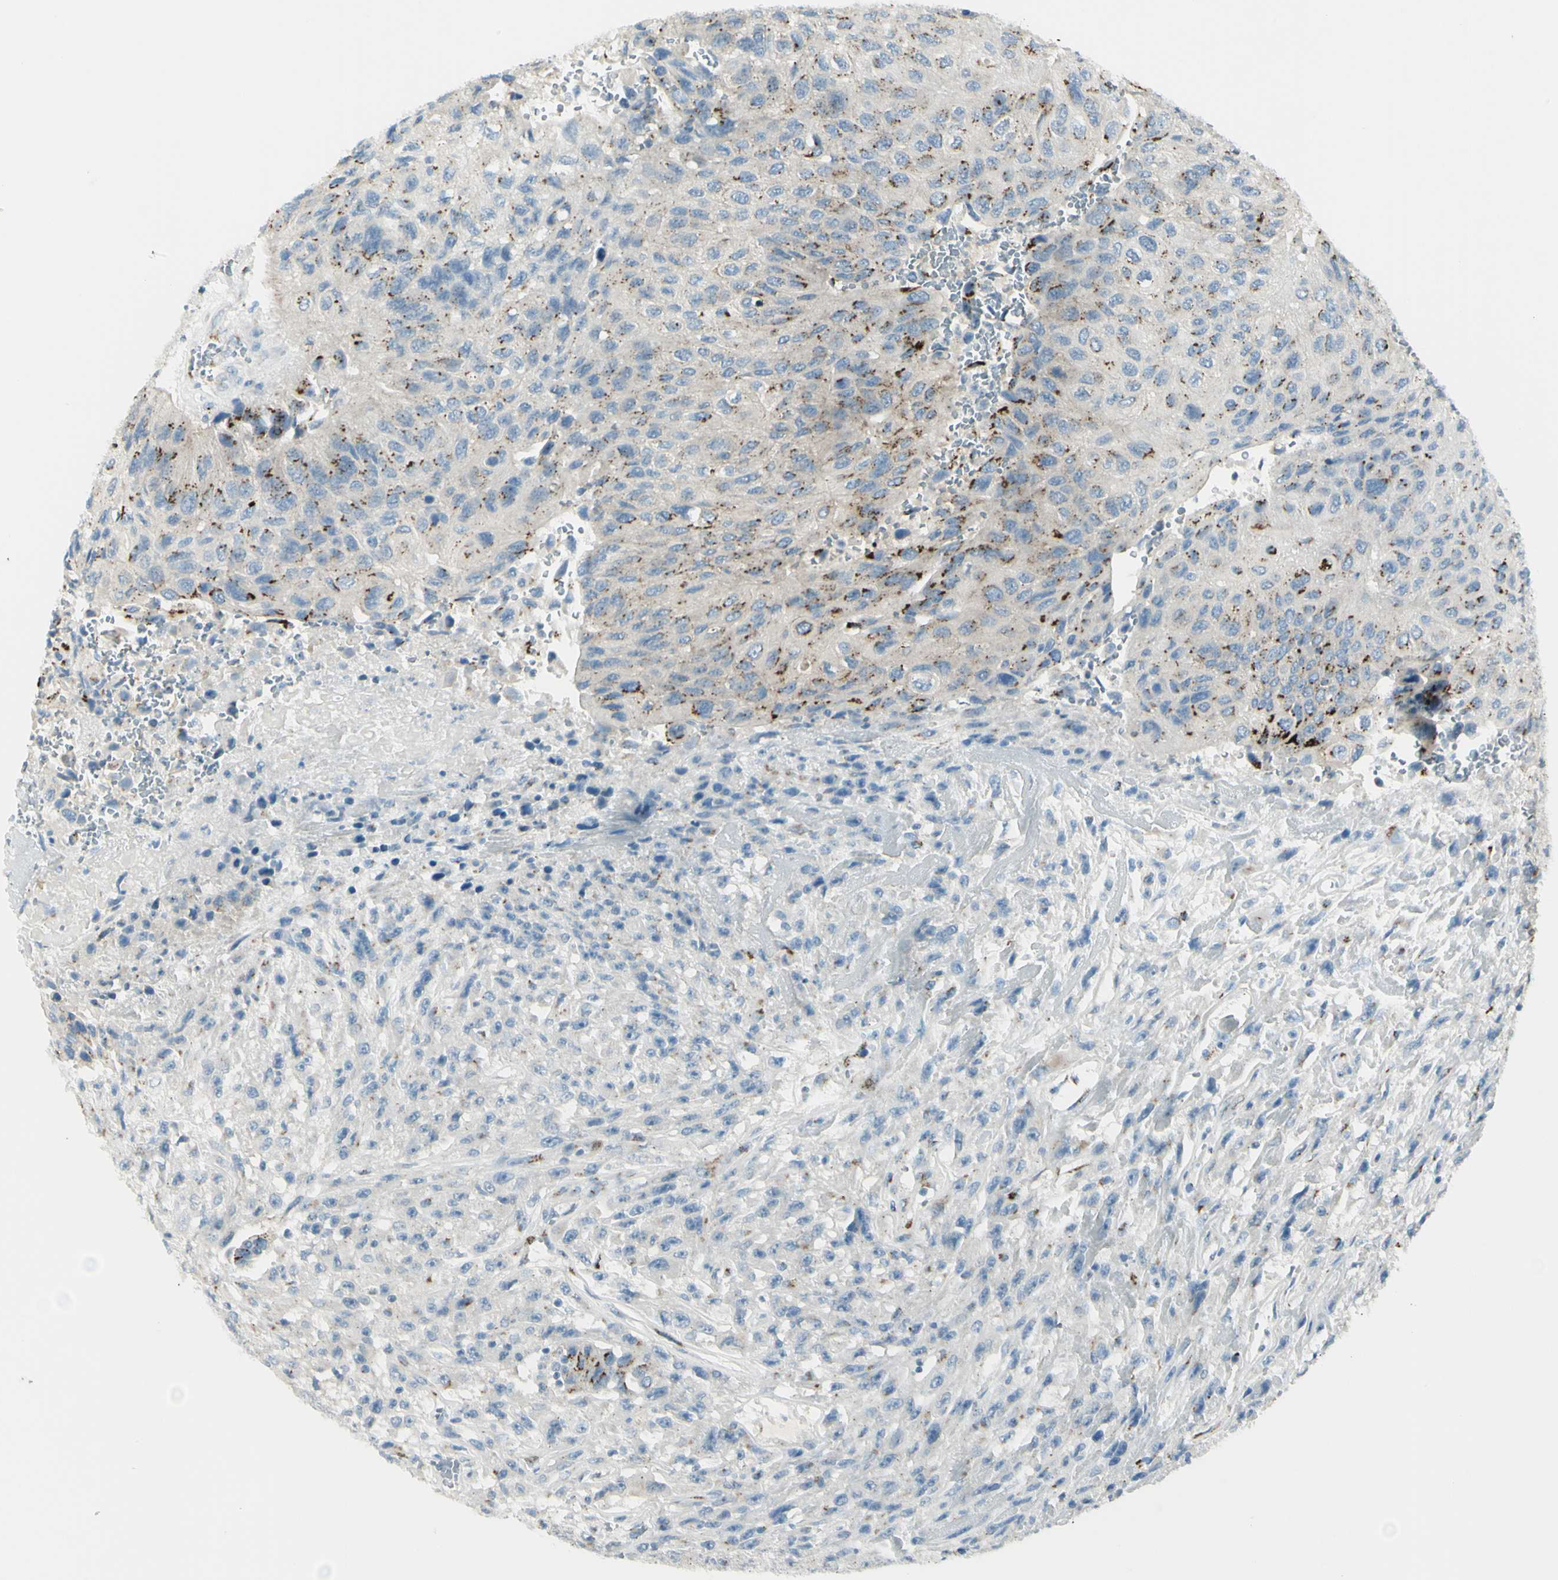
{"staining": {"intensity": "weak", "quantity": "<25%", "location": "cytoplasmic/membranous"}, "tissue": "urothelial cancer", "cell_type": "Tumor cells", "image_type": "cancer", "snomed": [{"axis": "morphology", "description": "Urothelial carcinoma, High grade"}, {"axis": "topography", "description": "Urinary bladder"}], "caption": "DAB (3,3'-diaminobenzidine) immunohistochemical staining of high-grade urothelial carcinoma displays no significant positivity in tumor cells.", "gene": "B4GALT1", "patient": {"sex": "male", "age": 66}}